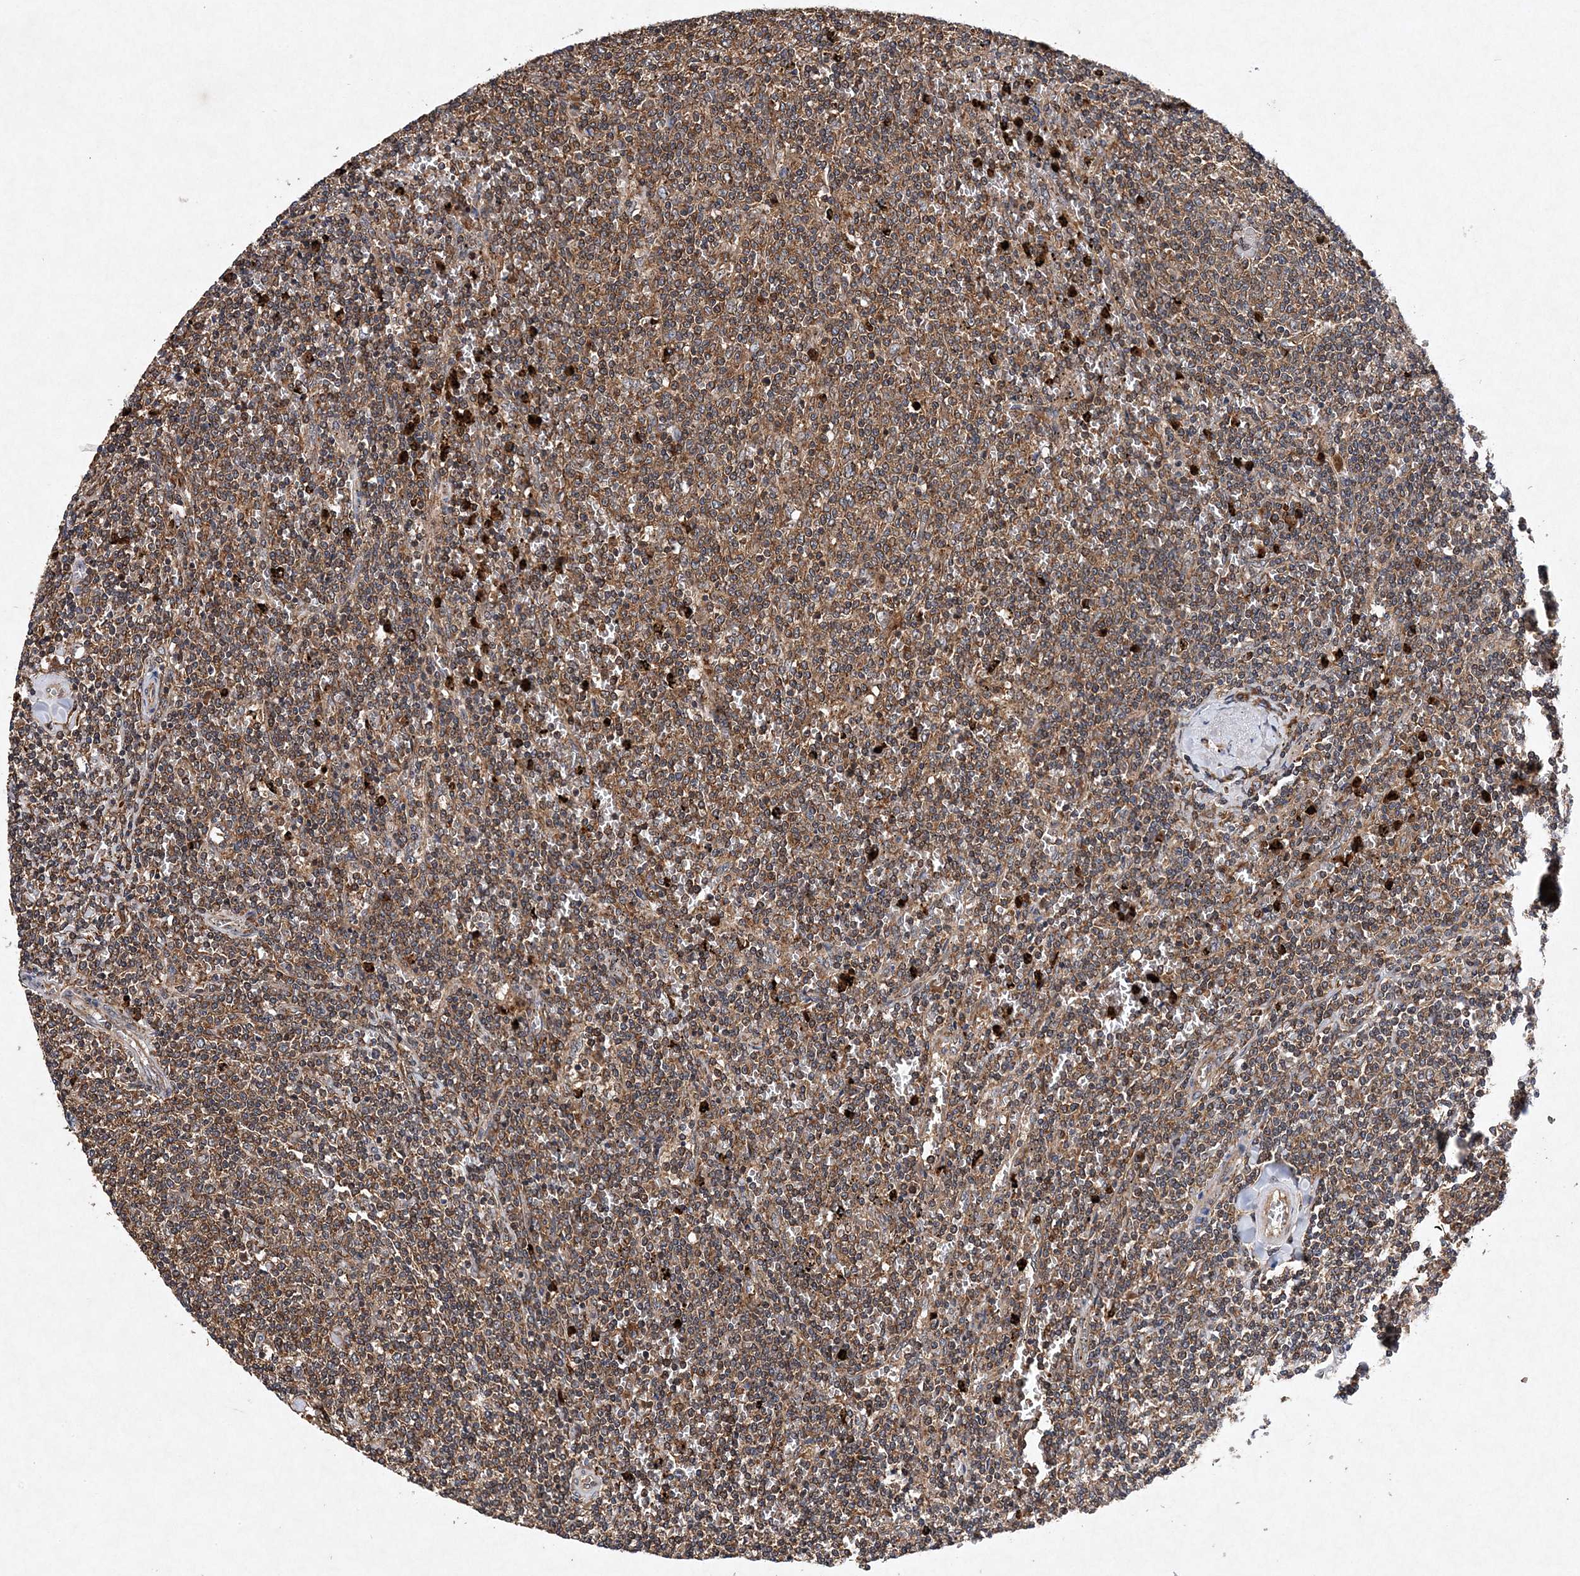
{"staining": {"intensity": "moderate", "quantity": "25%-75%", "location": "cytoplasmic/membranous"}, "tissue": "lymphoma", "cell_type": "Tumor cells", "image_type": "cancer", "snomed": [{"axis": "morphology", "description": "Malignant lymphoma, non-Hodgkin's type, Low grade"}, {"axis": "topography", "description": "Spleen"}], "caption": "About 25%-75% of tumor cells in low-grade malignant lymphoma, non-Hodgkin's type reveal moderate cytoplasmic/membranous protein positivity as visualized by brown immunohistochemical staining.", "gene": "PROSER1", "patient": {"sex": "female", "age": 50}}